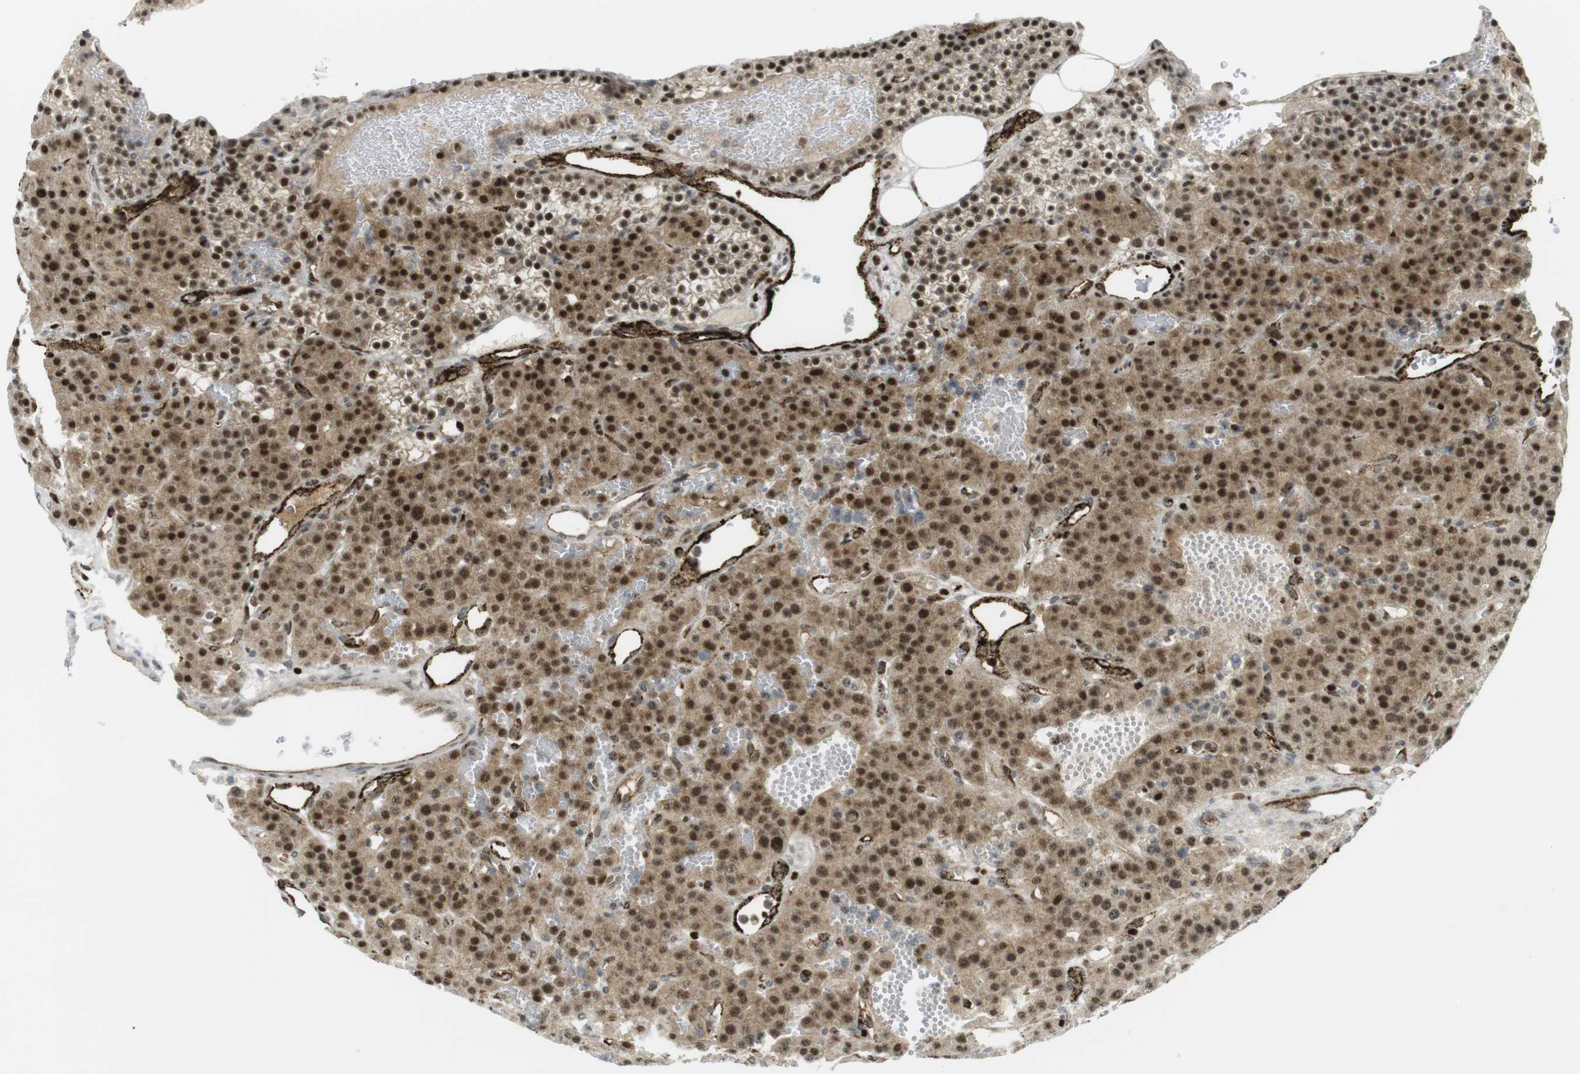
{"staining": {"intensity": "moderate", "quantity": ">75%", "location": "cytoplasmic/membranous,nuclear"}, "tissue": "parathyroid gland", "cell_type": "Glandular cells", "image_type": "normal", "snomed": [{"axis": "morphology", "description": "Normal tissue, NOS"}, {"axis": "morphology", "description": "Adenoma, NOS"}, {"axis": "topography", "description": "Parathyroid gland"}], "caption": "Protein expression analysis of unremarkable parathyroid gland demonstrates moderate cytoplasmic/membranous,nuclear staining in approximately >75% of glandular cells.", "gene": "PPP1R13B", "patient": {"sex": "female", "age": 81}}